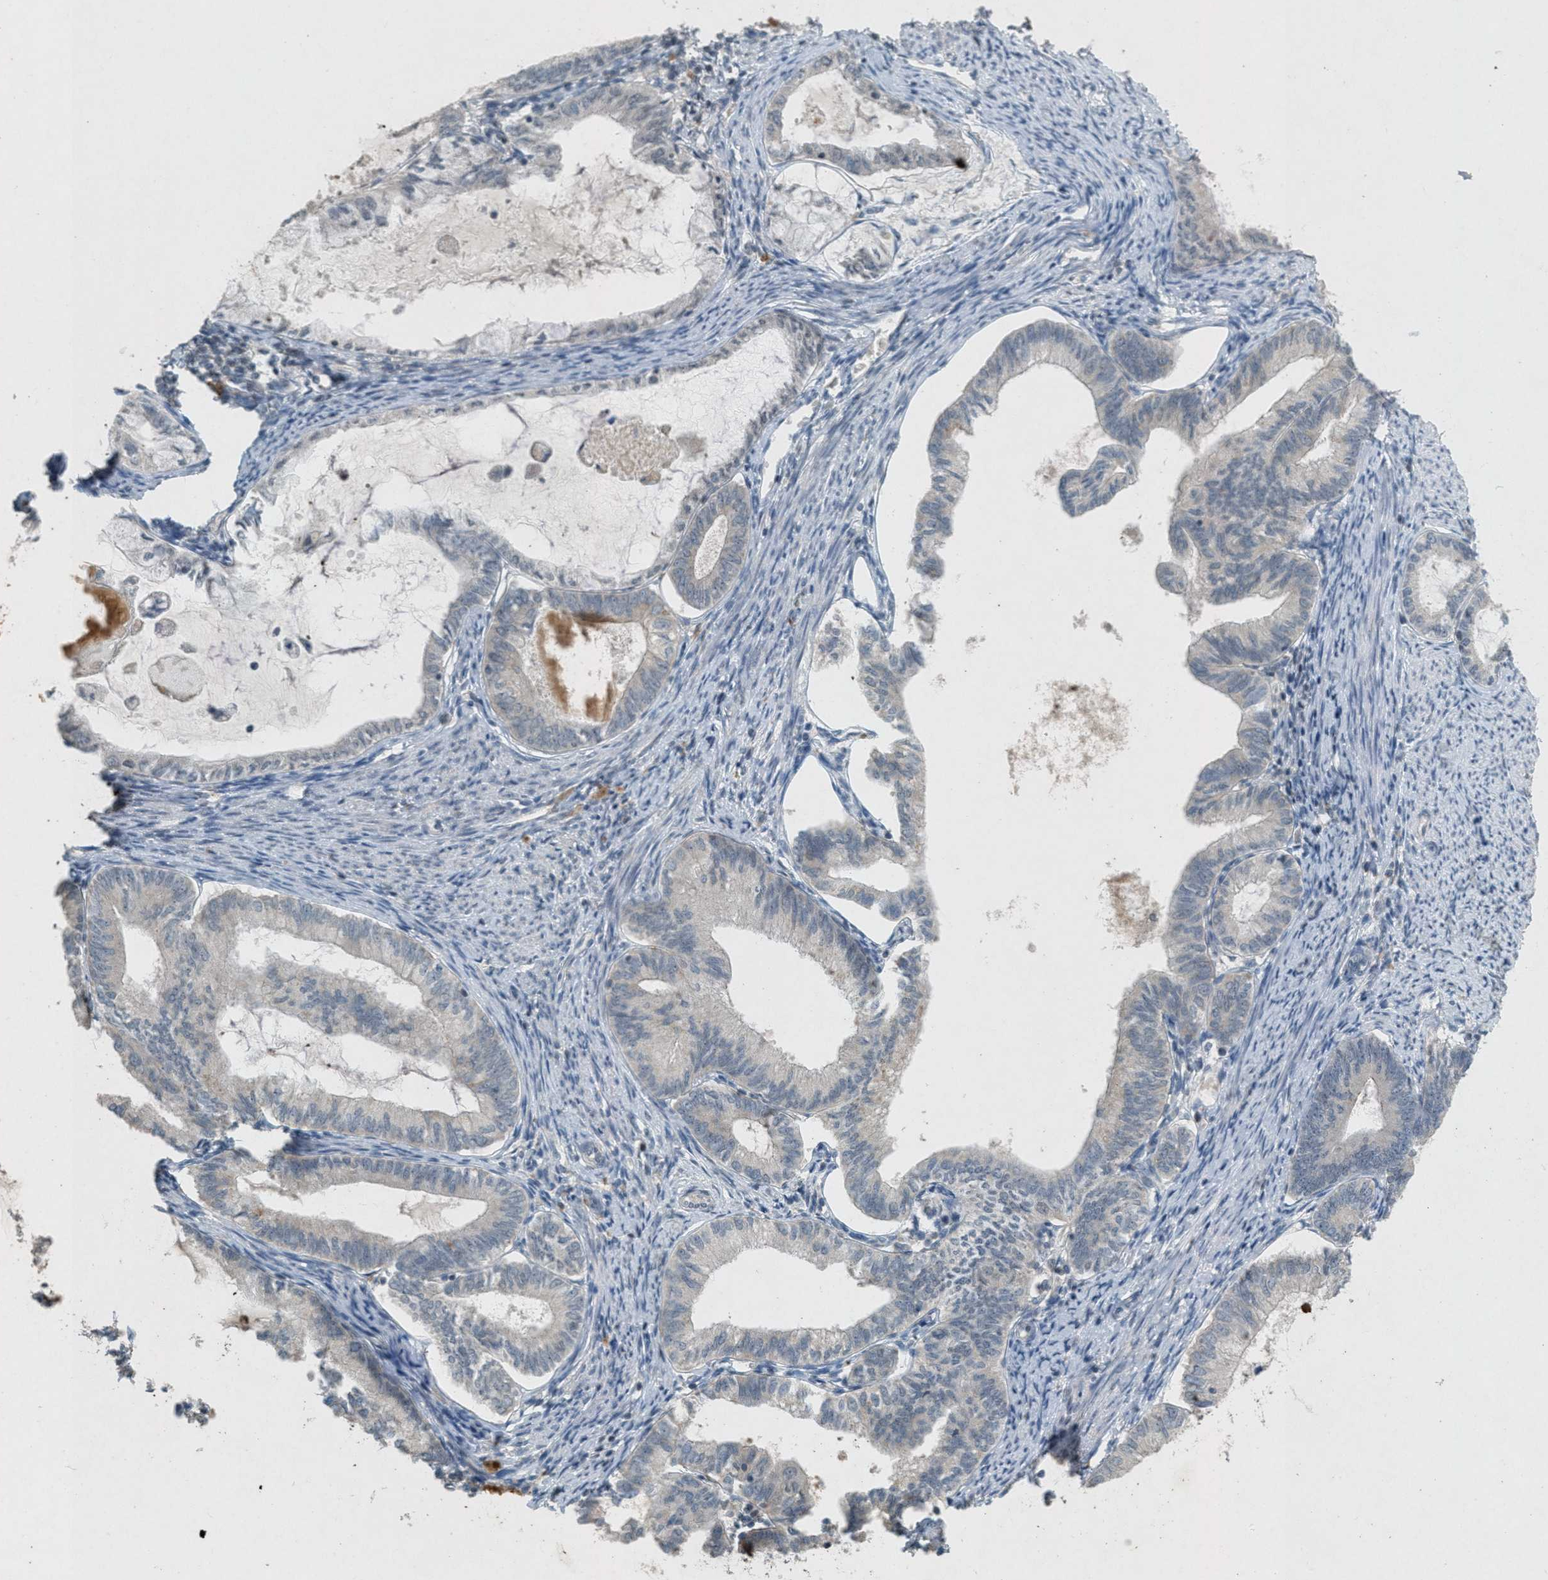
{"staining": {"intensity": "negative", "quantity": "none", "location": "none"}, "tissue": "endometrial cancer", "cell_type": "Tumor cells", "image_type": "cancer", "snomed": [{"axis": "morphology", "description": "Adenocarcinoma, NOS"}, {"axis": "topography", "description": "Endometrium"}], "caption": "An immunohistochemistry (IHC) image of endometrial adenocarcinoma is shown. There is no staining in tumor cells of endometrial adenocarcinoma.", "gene": "ABHD6", "patient": {"sex": "female", "age": 86}}